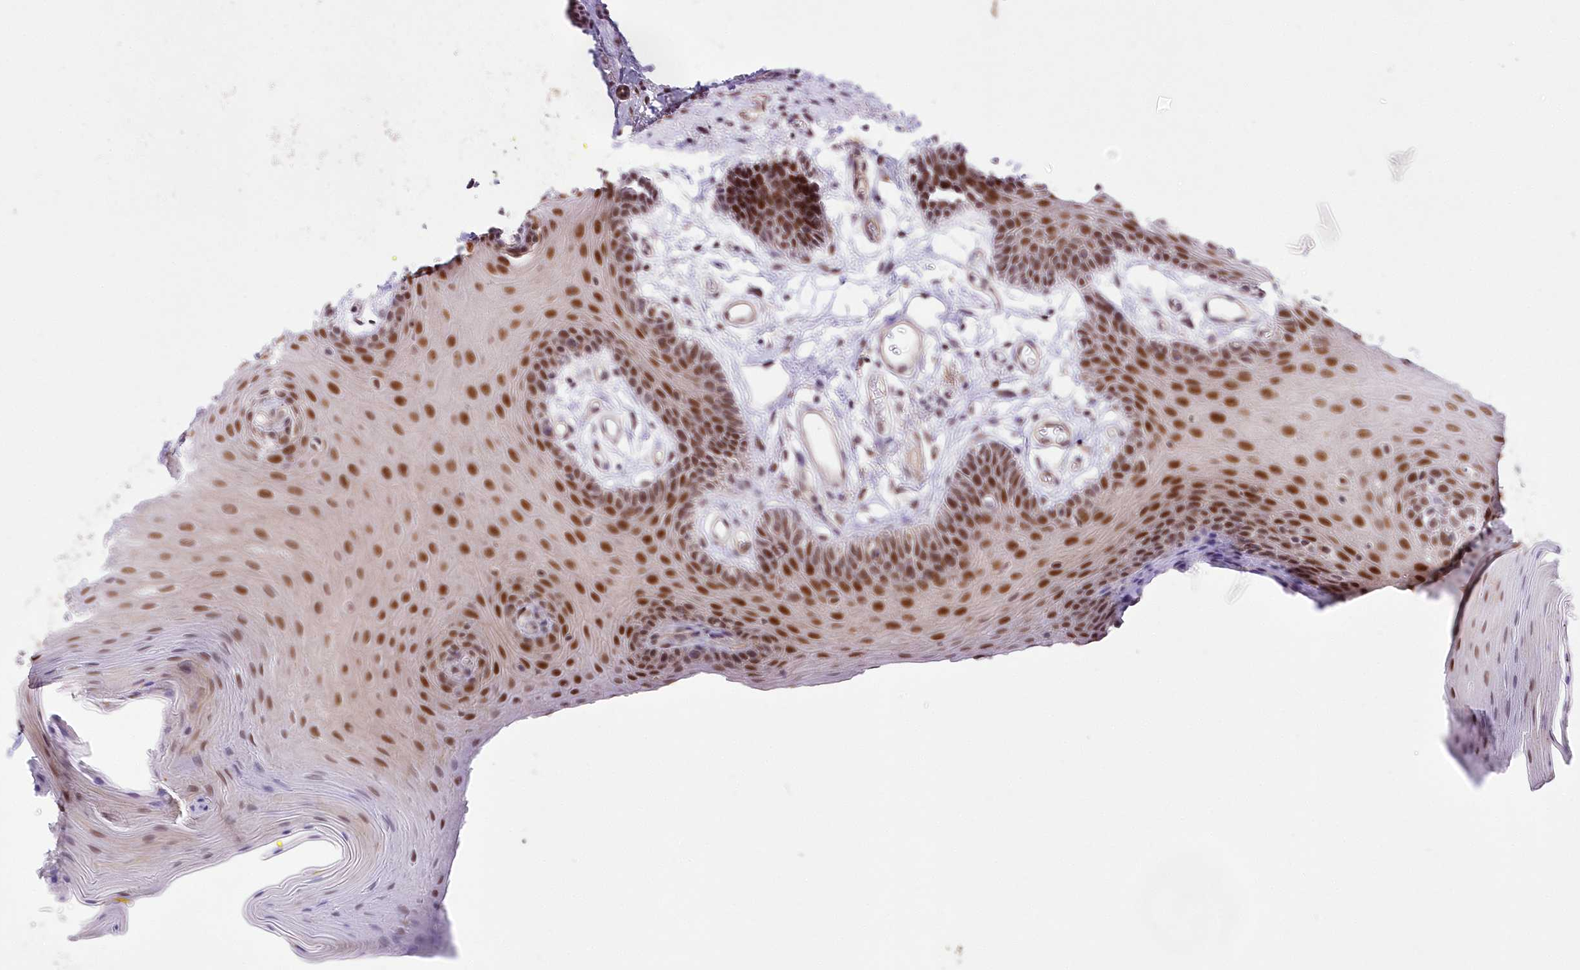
{"staining": {"intensity": "strong", "quantity": ">75%", "location": "nuclear"}, "tissue": "oral mucosa", "cell_type": "Squamous epithelial cells", "image_type": "normal", "snomed": [{"axis": "morphology", "description": "Normal tissue, NOS"}, {"axis": "morphology", "description": "Squamous cell carcinoma, NOS"}, {"axis": "topography", "description": "Skeletal muscle"}, {"axis": "topography", "description": "Oral tissue"}, {"axis": "topography", "description": "Salivary gland"}, {"axis": "topography", "description": "Head-Neck"}], "caption": "Protein expression analysis of unremarkable oral mucosa shows strong nuclear staining in about >75% of squamous epithelial cells. Ihc stains the protein in brown and the nuclei are stained blue.", "gene": "NSUN2", "patient": {"sex": "male", "age": 54}}